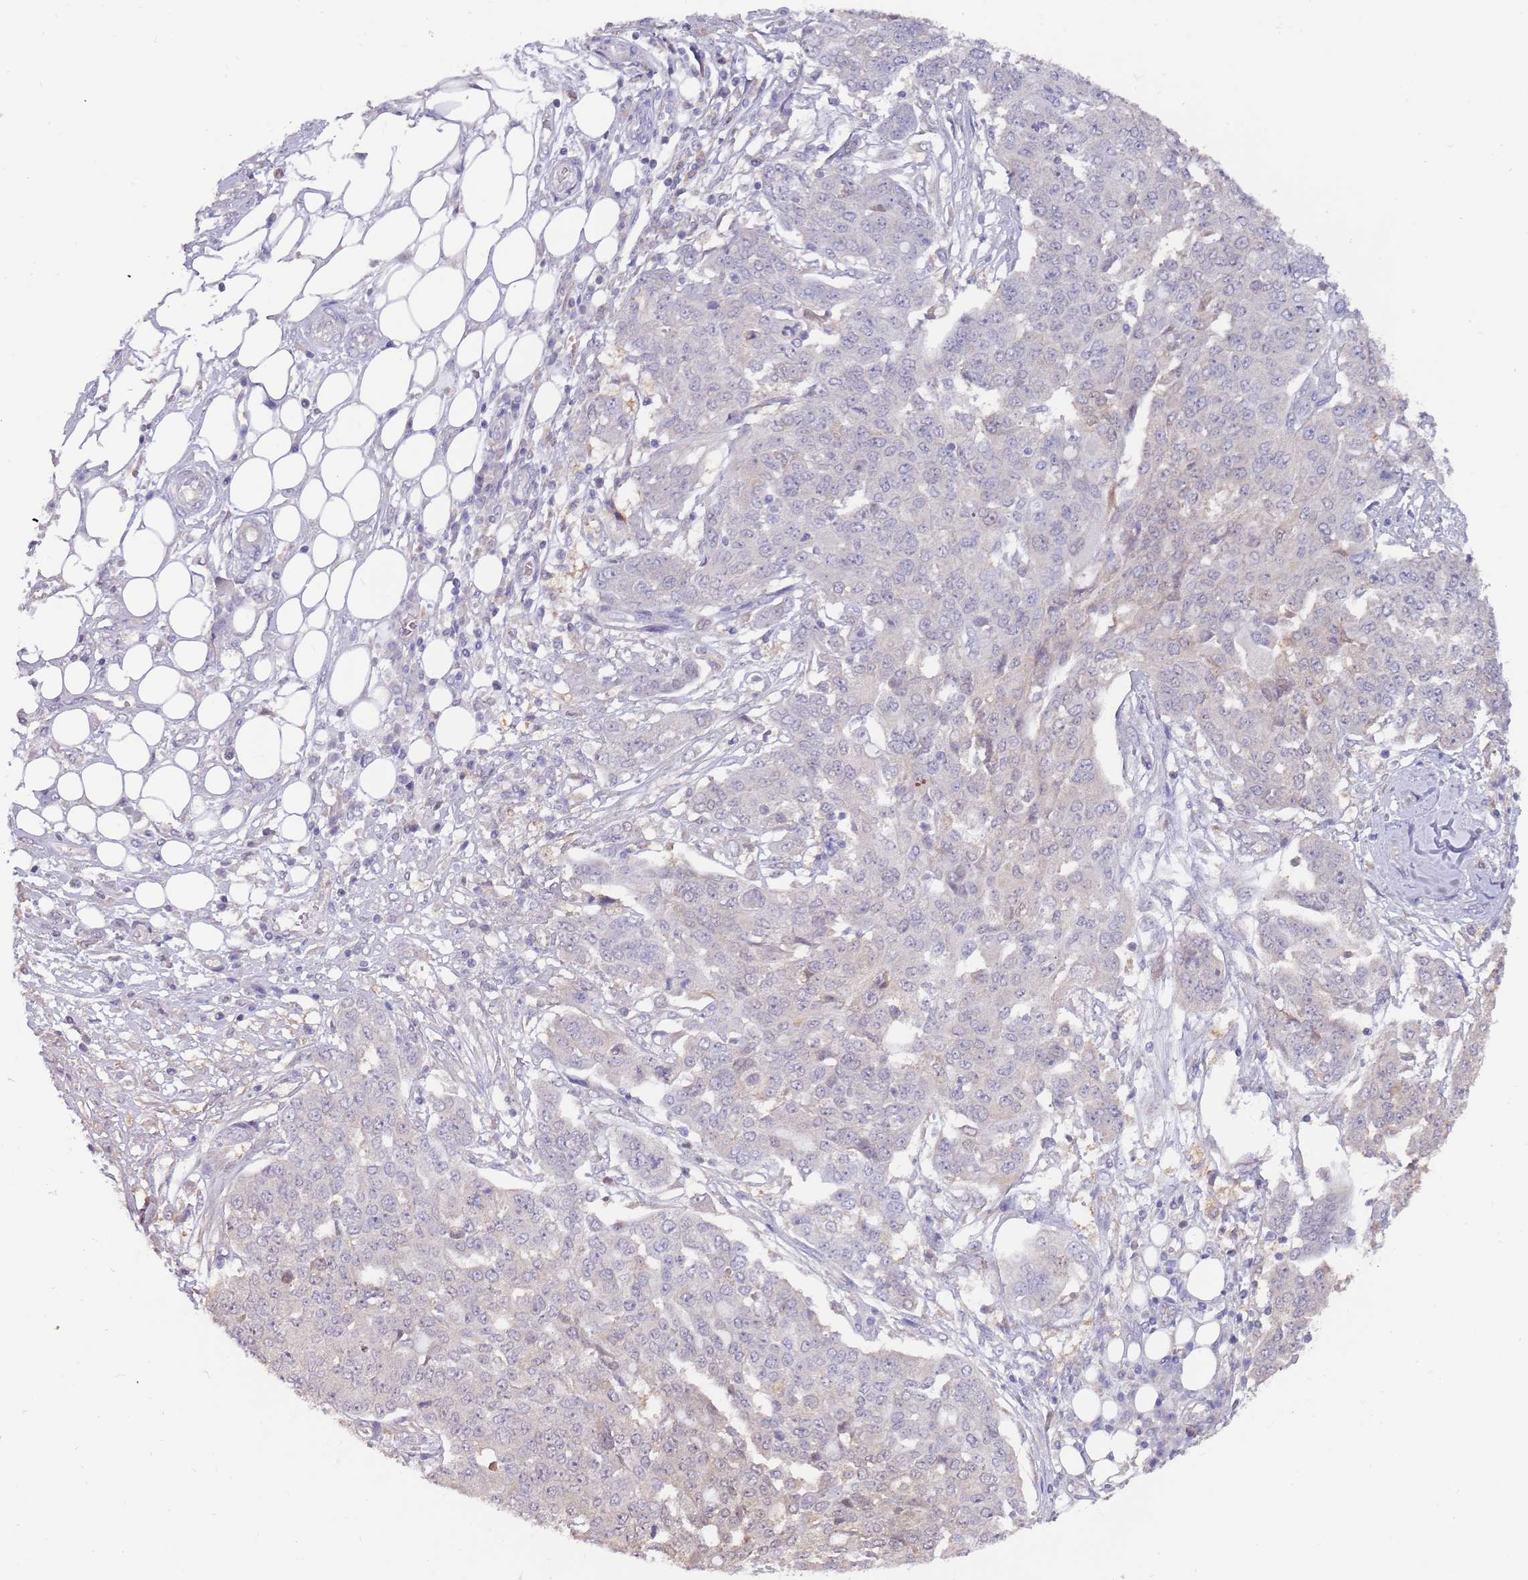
{"staining": {"intensity": "negative", "quantity": "none", "location": "none"}, "tissue": "ovarian cancer", "cell_type": "Tumor cells", "image_type": "cancer", "snomed": [{"axis": "morphology", "description": "Cystadenocarcinoma, serous, NOS"}, {"axis": "topography", "description": "Soft tissue"}, {"axis": "topography", "description": "Ovary"}], "caption": "IHC of human serous cystadenocarcinoma (ovarian) exhibits no positivity in tumor cells.", "gene": "AP5S1", "patient": {"sex": "female", "age": 57}}